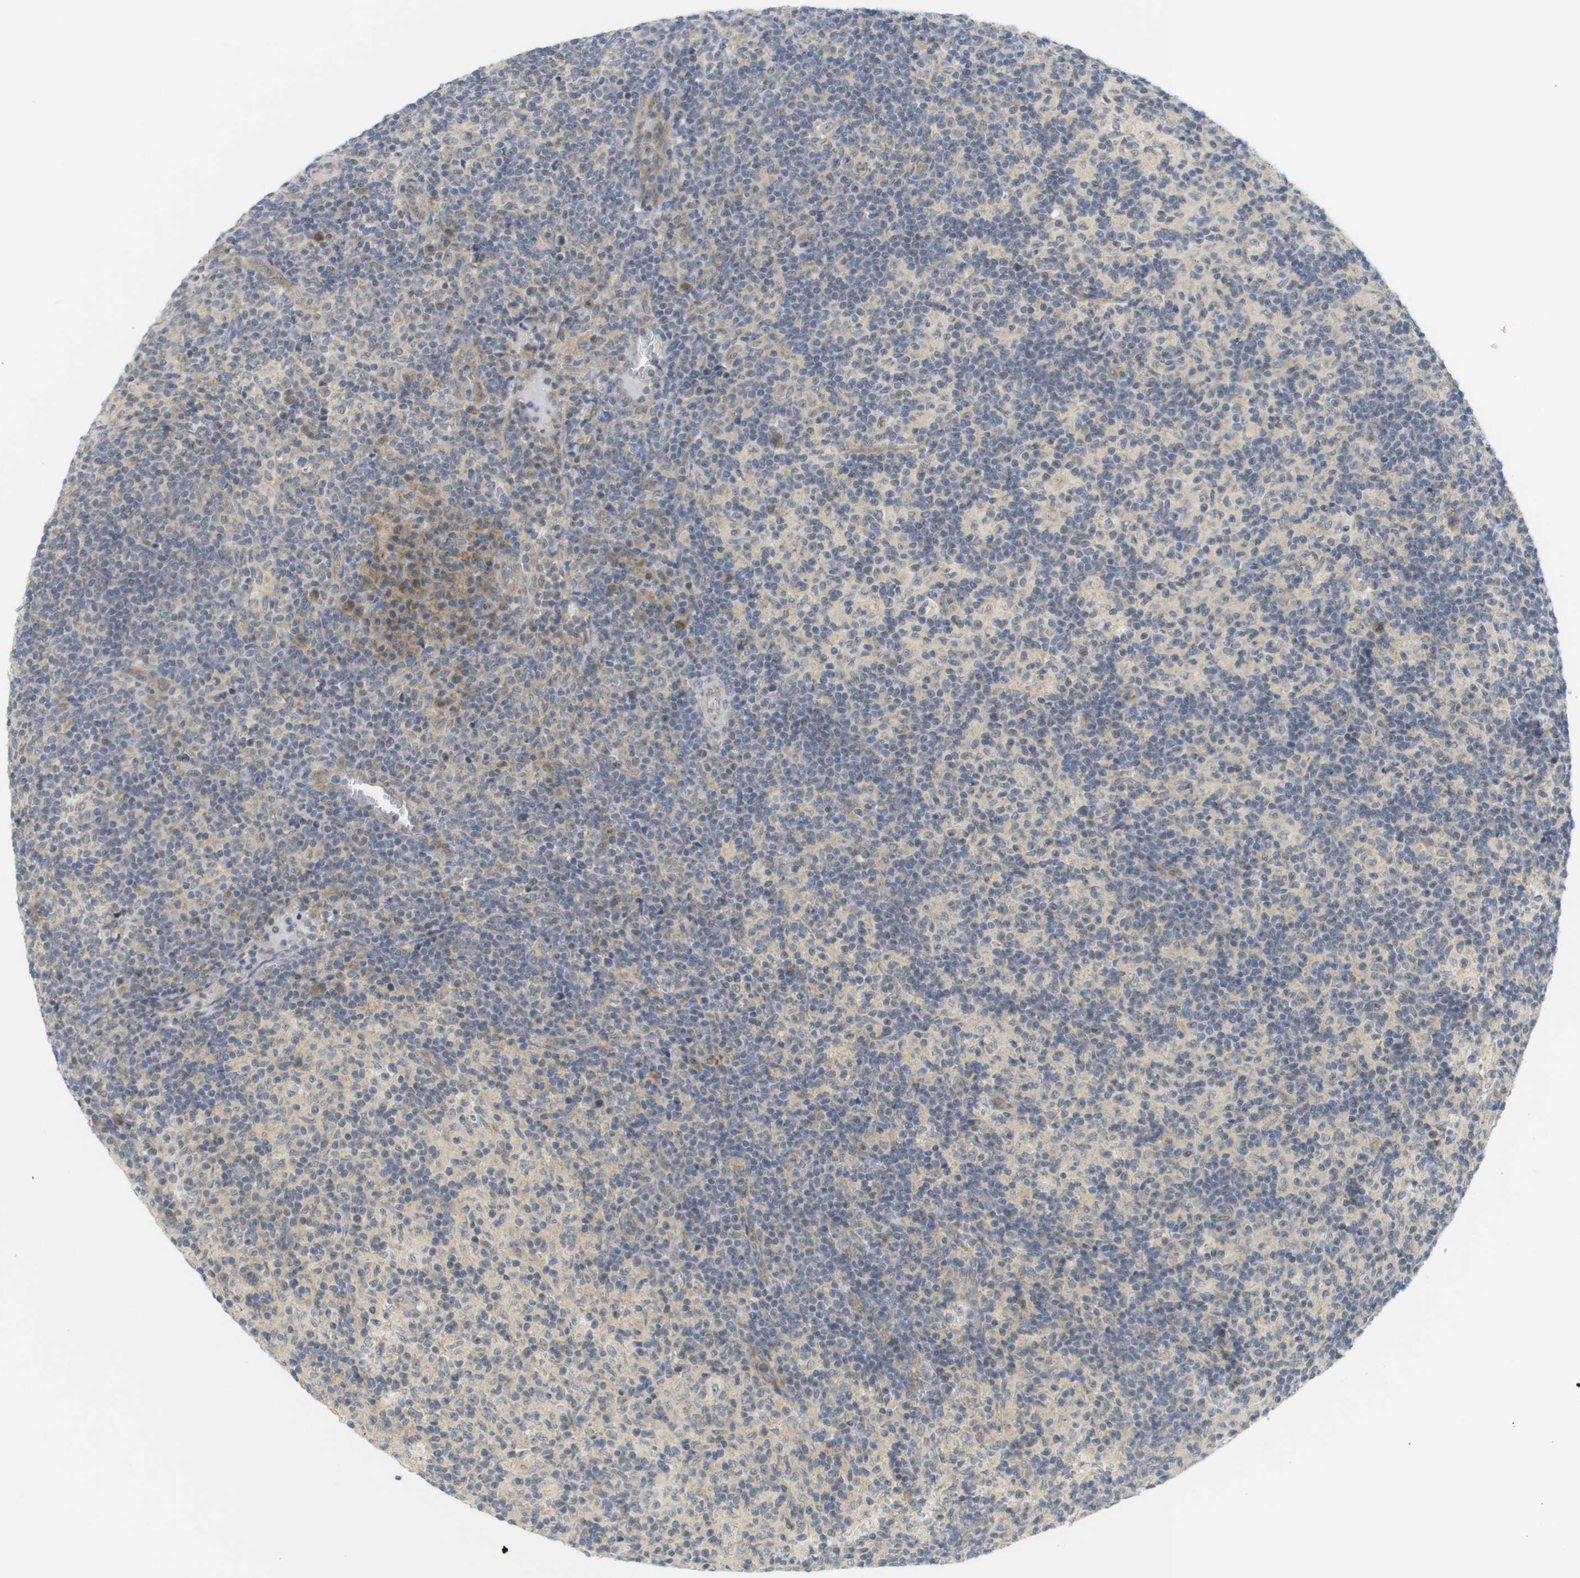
{"staining": {"intensity": "weak", "quantity": "<25%", "location": "cytoplasmic/membranous"}, "tissue": "lymph node", "cell_type": "Germinal center cells", "image_type": "normal", "snomed": [{"axis": "morphology", "description": "Normal tissue, NOS"}, {"axis": "morphology", "description": "Inflammation, NOS"}, {"axis": "topography", "description": "Lymph node"}], "caption": "This histopathology image is of unremarkable lymph node stained with immunohistochemistry to label a protein in brown with the nuclei are counter-stained blue. There is no expression in germinal center cells.", "gene": "PROC", "patient": {"sex": "male", "age": 55}}